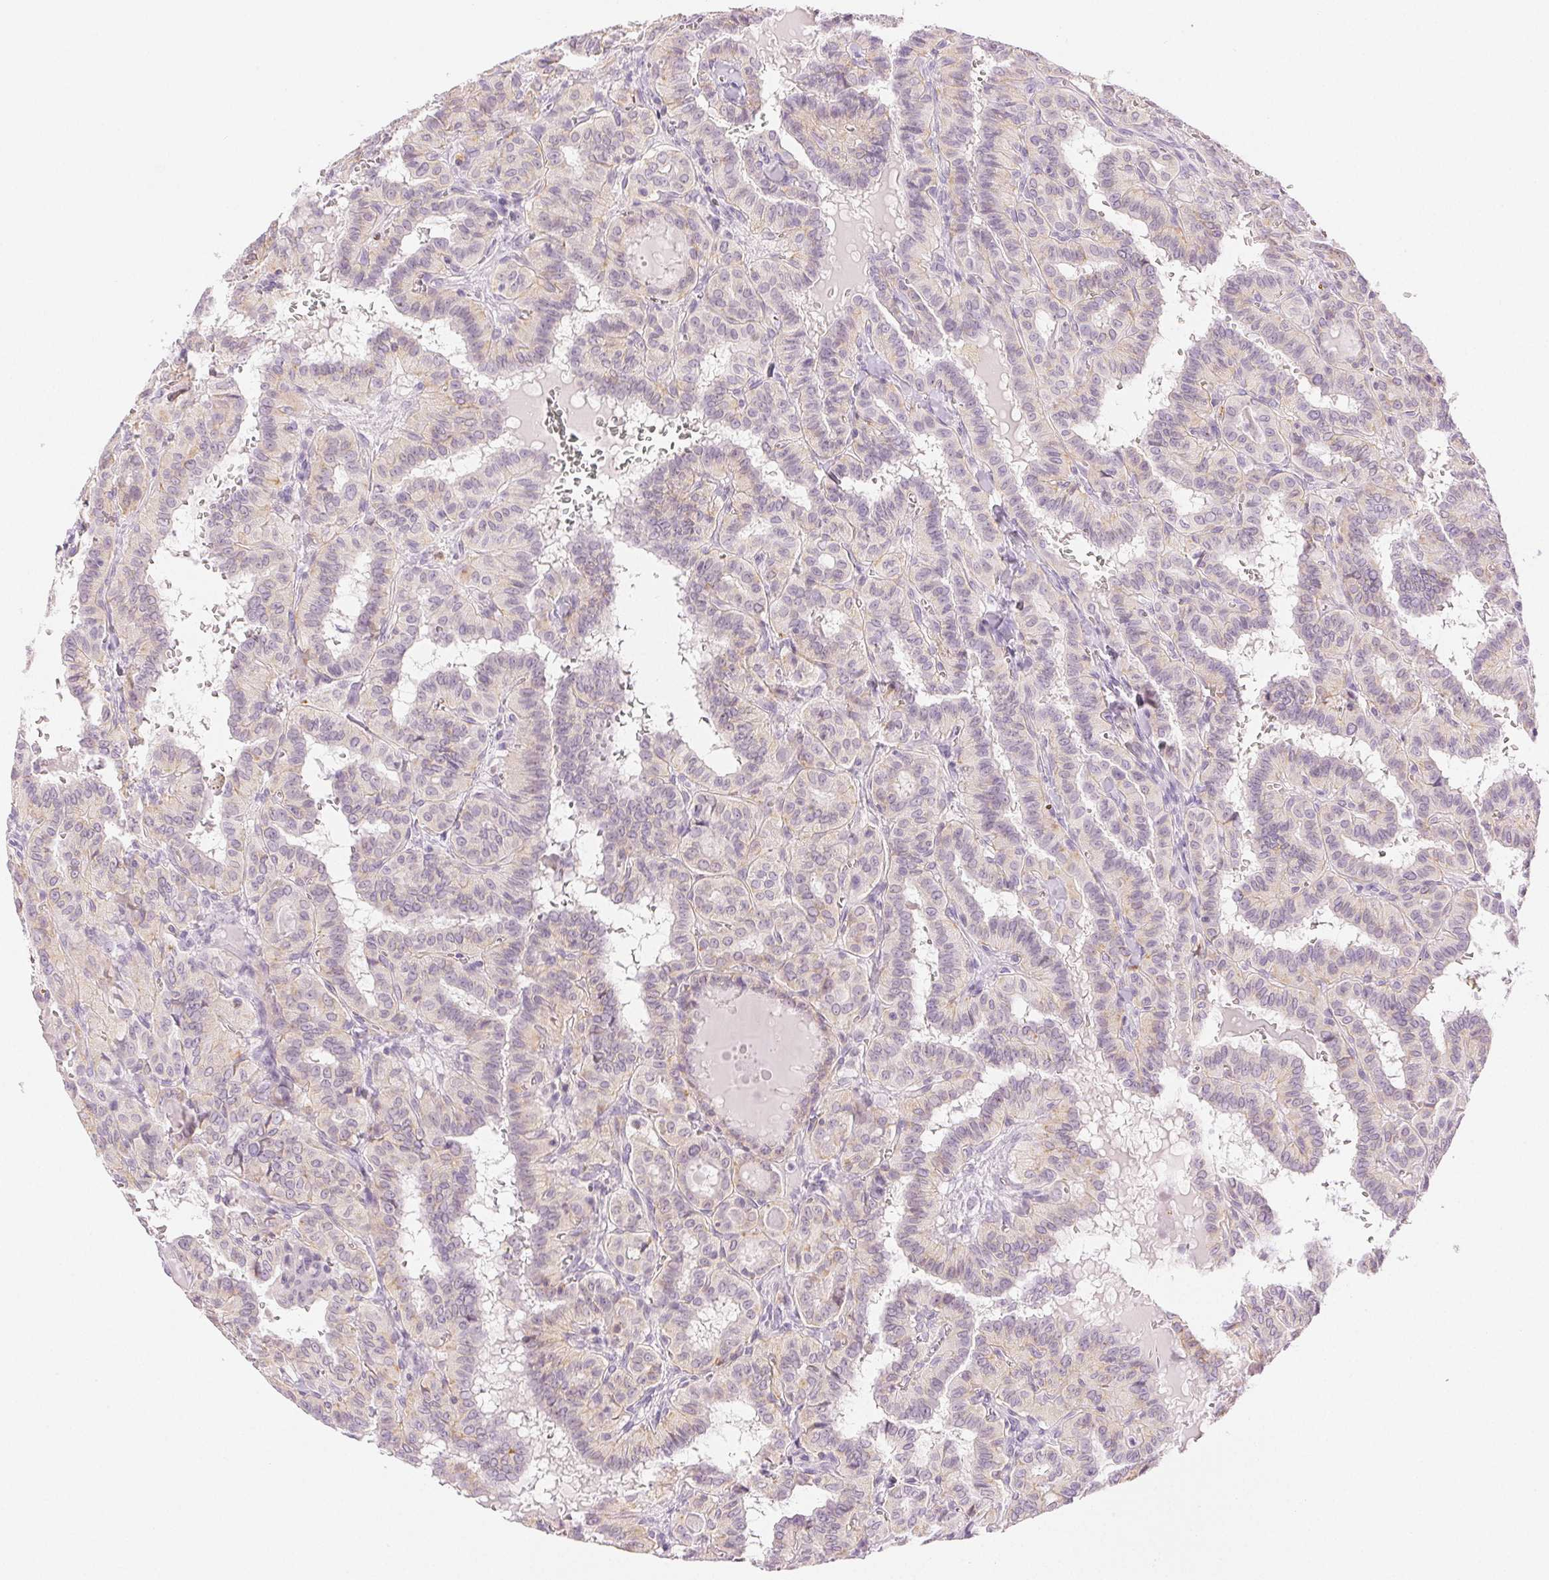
{"staining": {"intensity": "negative", "quantity": "none", "location": "none"}, "tissue": "thyroid cancer", "cell_type": "Tumor cells", "image_type": "cancer", "snomed": [{"axis": "morphology", "description": "Papillary adenocarcinoma, NOS"}, {"axis": "topography", "description": "Thyroid gland"}], "caption": "IHC histopathology image of neoplastic tissue: human papillary adenocarcinoma (thyroid) stained with DAB displays no significant protein staining in tumor cells.", "gene": "SLC5A2", "patient": {"sex": "female", "age": 21}}